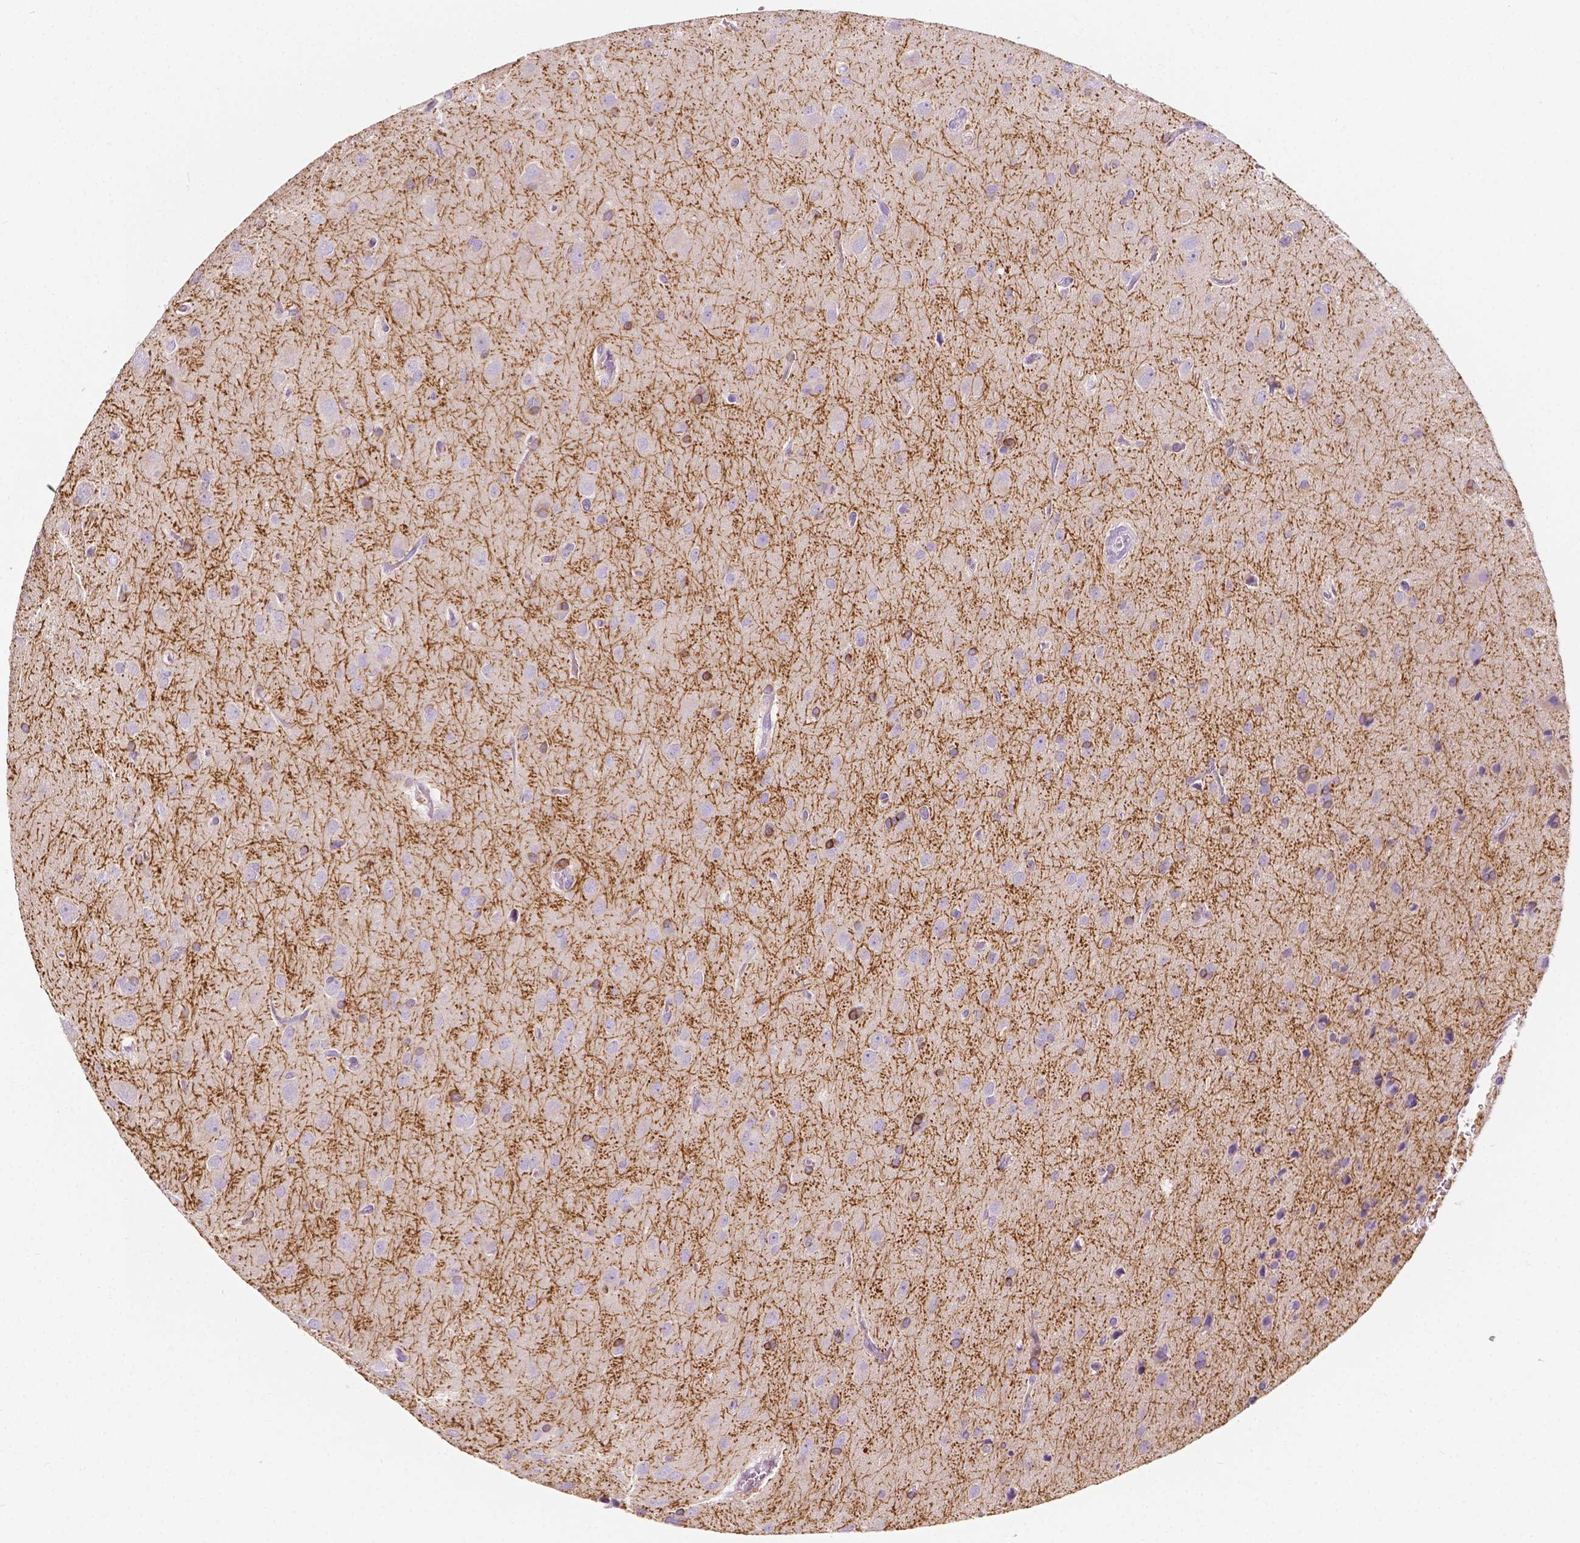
{"staining": {"intensity": "strong", "quantity": ">75%", "location": "cytoplasmic/membranous"}, "tissue": "glioma", "cell_type": "Tumor cells", "image_type": "cancer", "snomed": [{"axis": "morphology", "description": "Glioma, malignant, Low grade"}, {"axis": "topography", "description": "Brain"}], "caption": "About >75% of tumor cells in human glioma exhibit strong cytoplasmic/membranous protein positivity as visualized by brown immunohistochemical staining.", "gene": "SIRT2", "patient": {"sex": "male", "age": 58}}